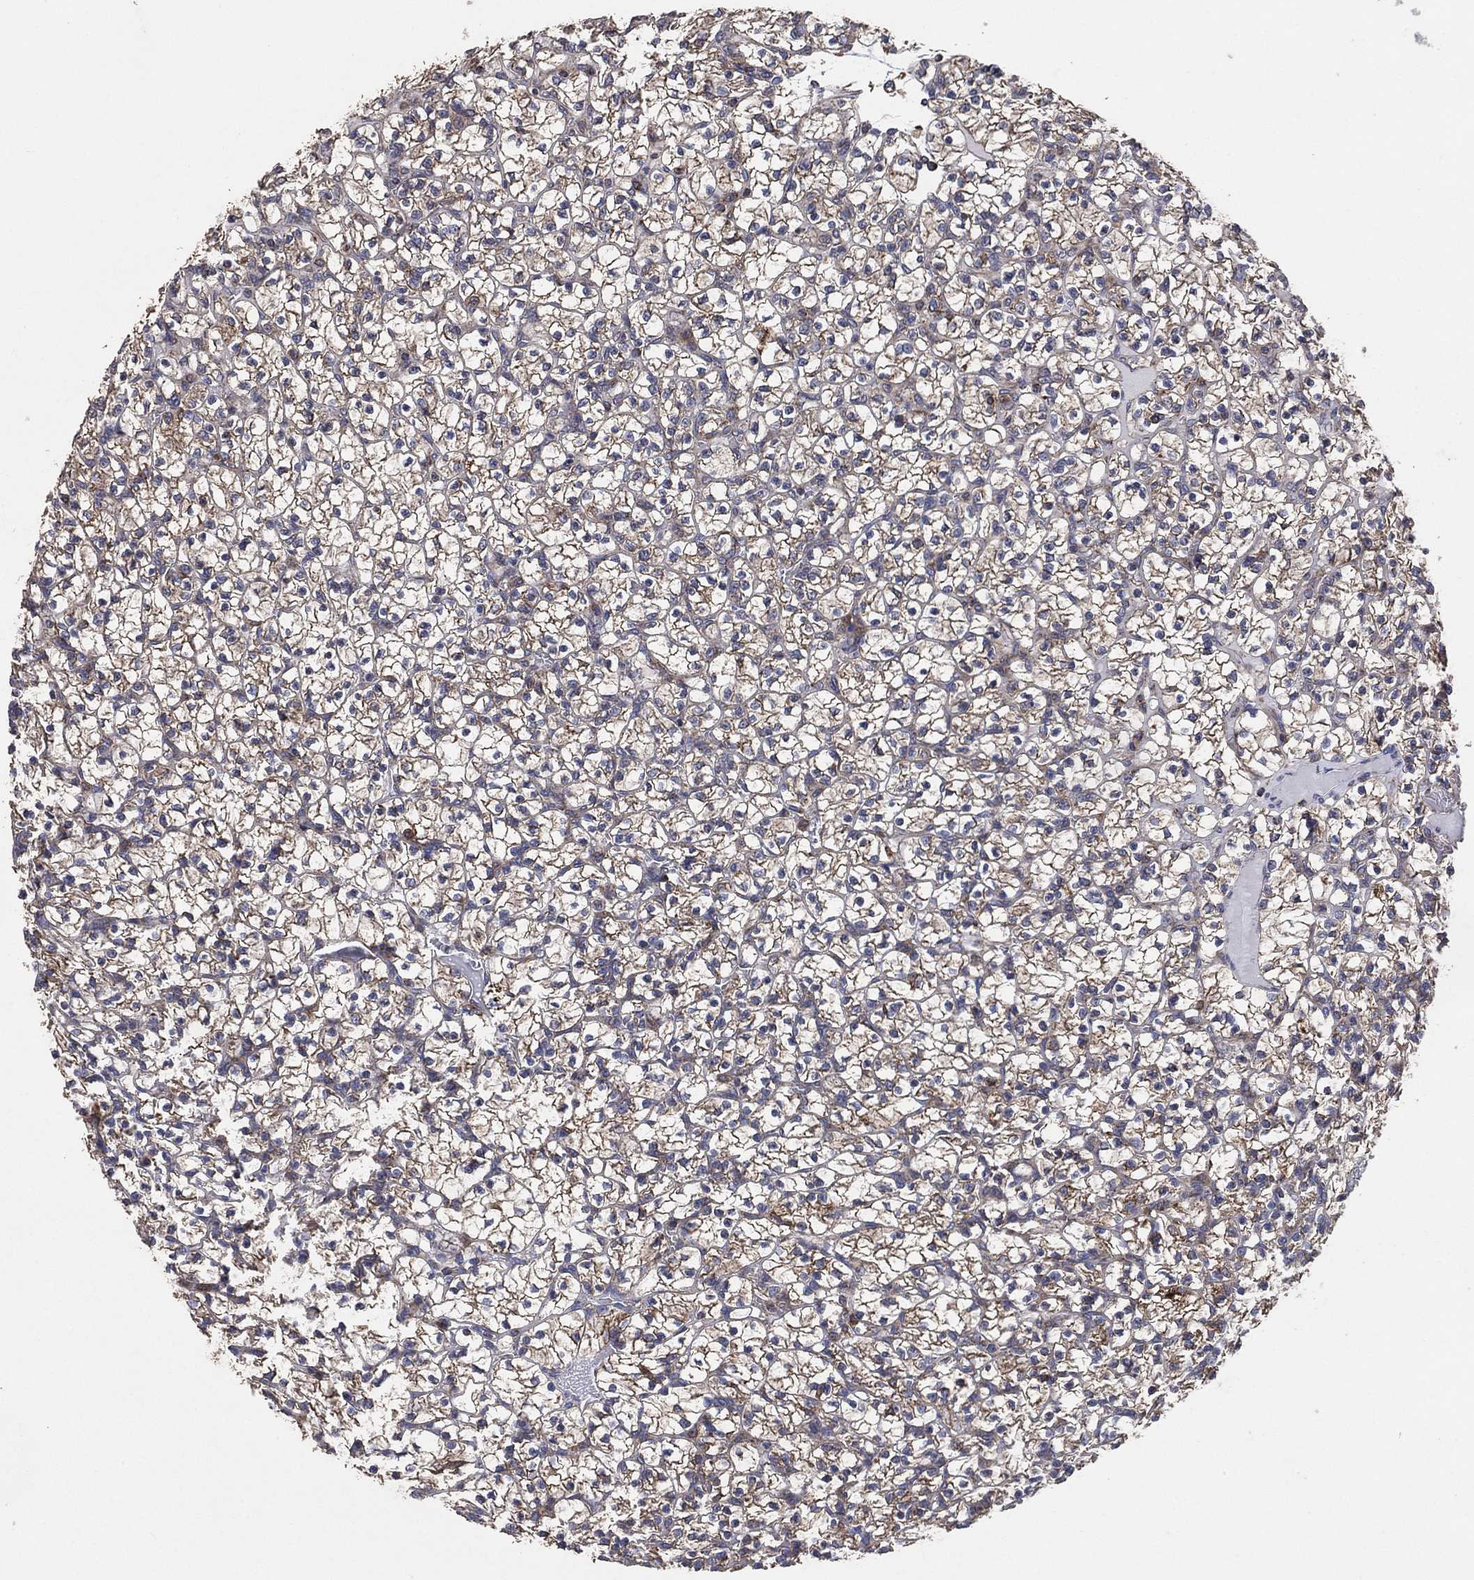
{"staining": {"intensity": "moderate", "quantity": "25%-75%", "location": "cytoplasmic/membranous"}, "tissue": "renal cancer", "cell_type": "Tumor cells", "image_type": "cancer", "snomed": [{"axis": "morphology", "description": "Adenocarcinoma, NOS"}, {"axis": "topography", "description": "Kidney"}], "caption": "This image demonstrates immunohistochemistry staining of human renal adenocarcinoma, with medium moderate cytoplasmic/membranous positivity in approximately 25%-75% of tumor cells.", "gene": "LIMD1", "patient": {"sex": "female", "age": 89}}